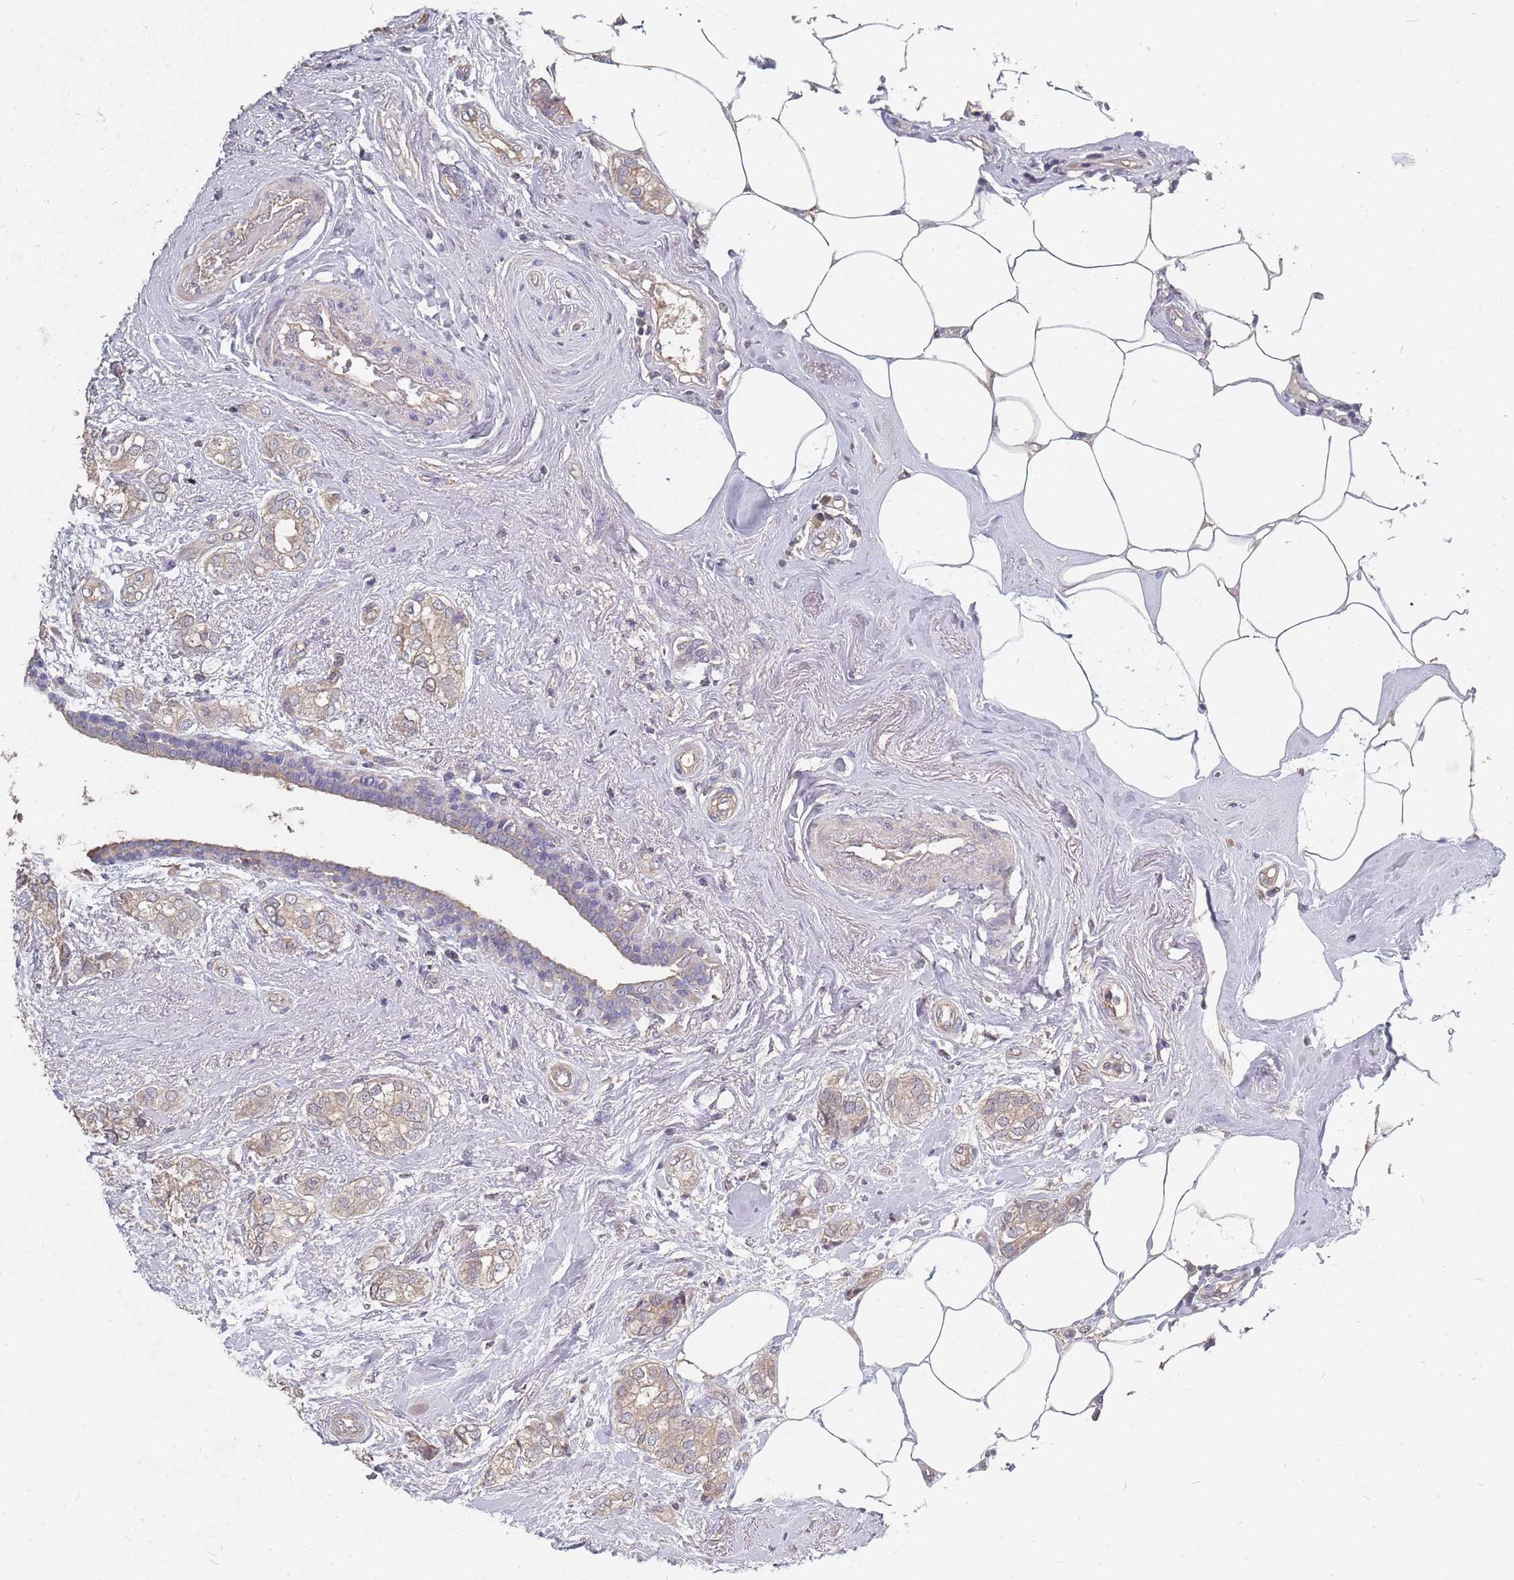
{"staining": {"intensity": "weak", "quantity": ">75%", "location": "cytoplasmic/membranous"}, "tissue": "breast cancer", "cell_type": "Tumor cells", "image_type": "cancer", "snomed": [{"axis": "morphology", "description": "Duct carcinoma"}, {"axis": "topography", "description": "Breast"}], "caption": "Breast cancer stained for a protein (brown) exhibits weak cytoplasmic/membranous positive staining in about >75% of tumor cells.", "gene": "TCEANC2", "patient": {"sex": "female", "age": 73}}